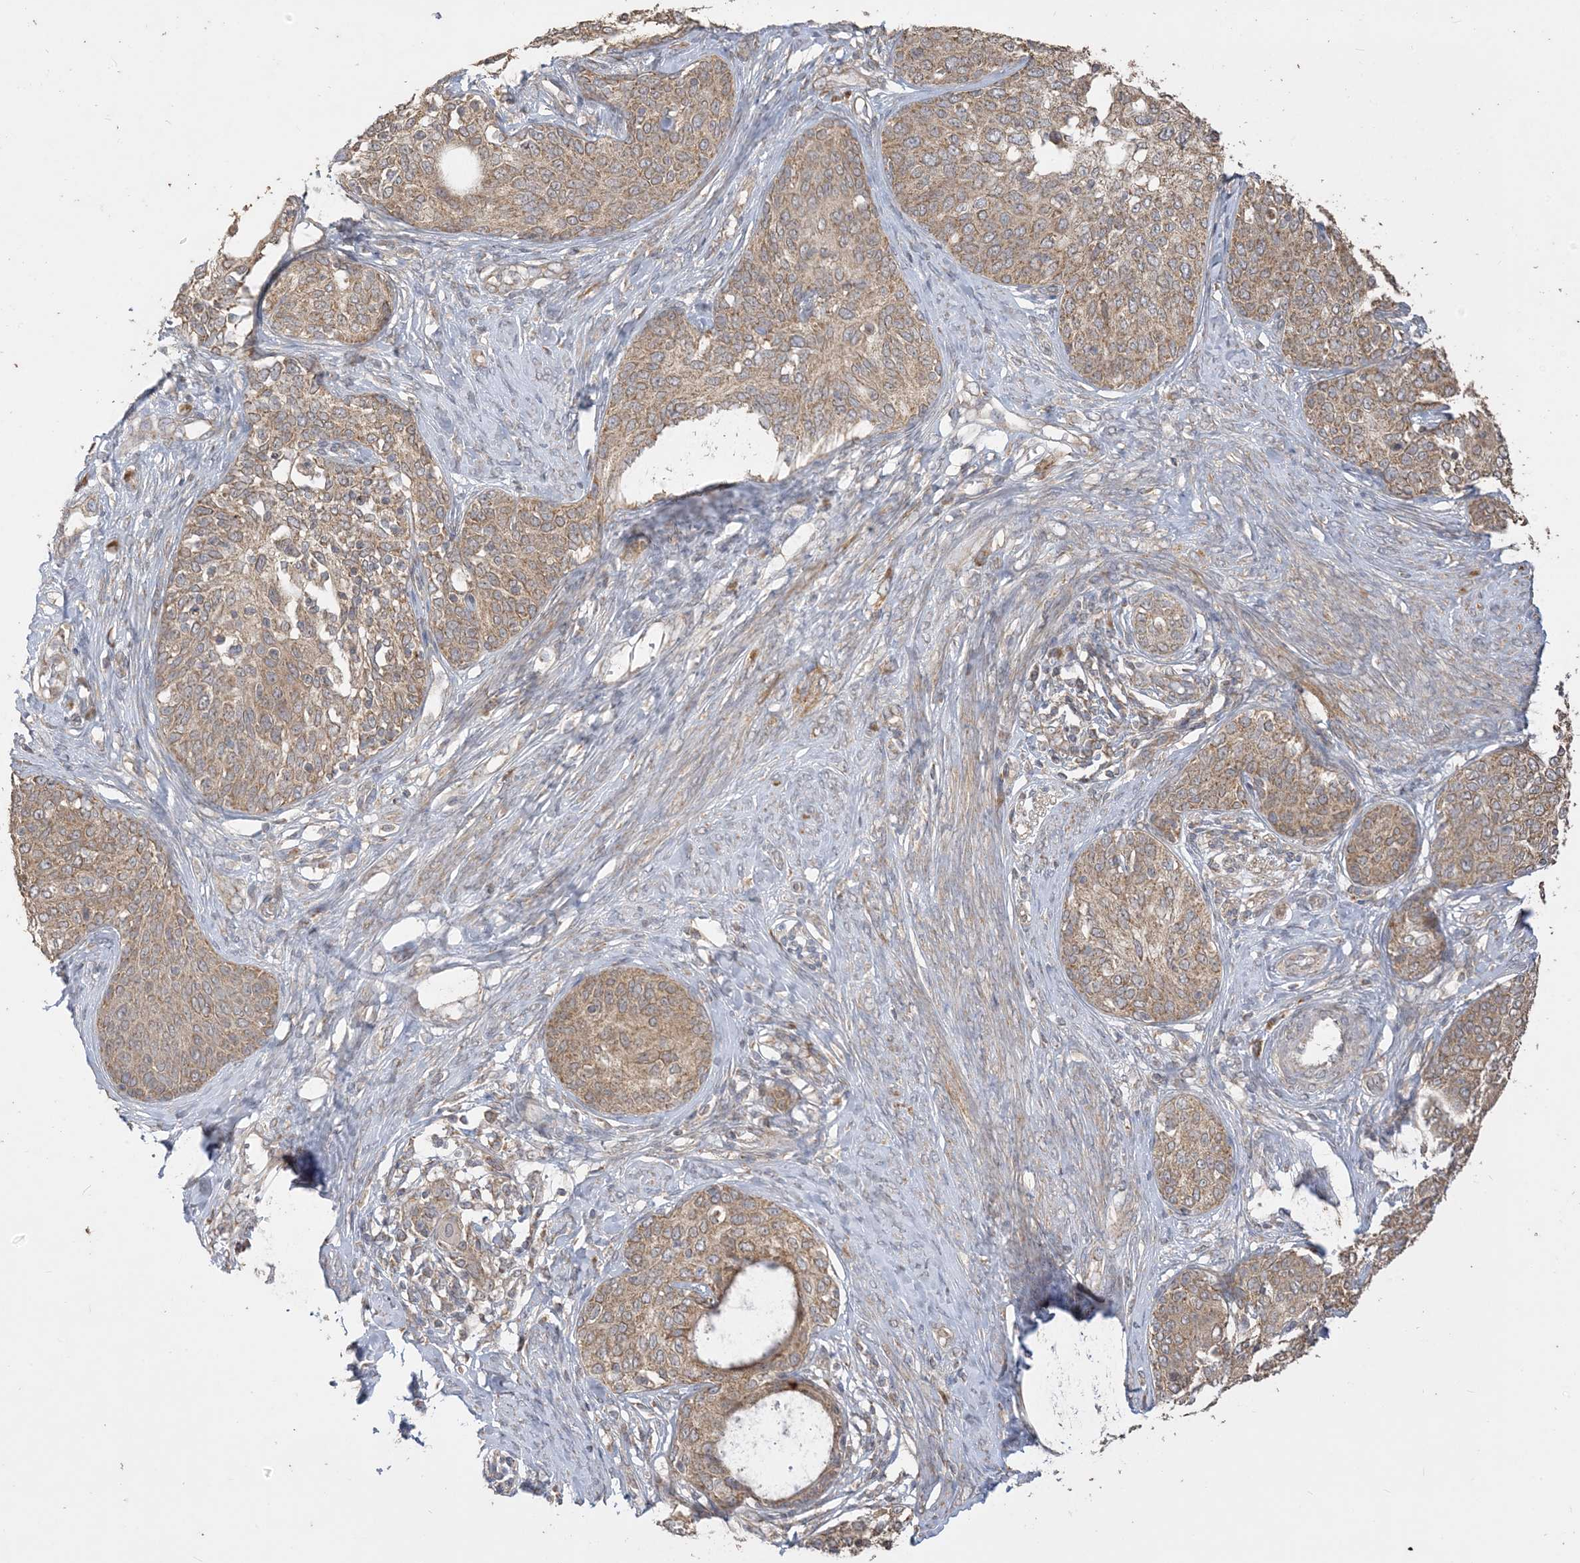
{"staining": {"intensity": "strong", "quantity": ">75%", "location": "cytoplasmic/membranous"}, "tissue": "cervical cancer", "cell_type": "Tumor cells", "image_type": "cancer", "snomed": [{"axis": "morphology", "description": "Squamous cell carcinoma, NOS"}, {"axis": "morphology", "description": "Adenocarcinoma, NOS"}, {"axis": "topography", "description": "Cervix"}], "caption": "Immunohistochemistry (IHC) (DAB (3,3'-diaminobenzidine)) staining of human adenocarcinoma (cervical) displays strong cytoplasmic/membranous protein positivity in about >75% of tumor cells.", "gene": "SIRT3", "patient": {"sex": "female", "age": 52}}